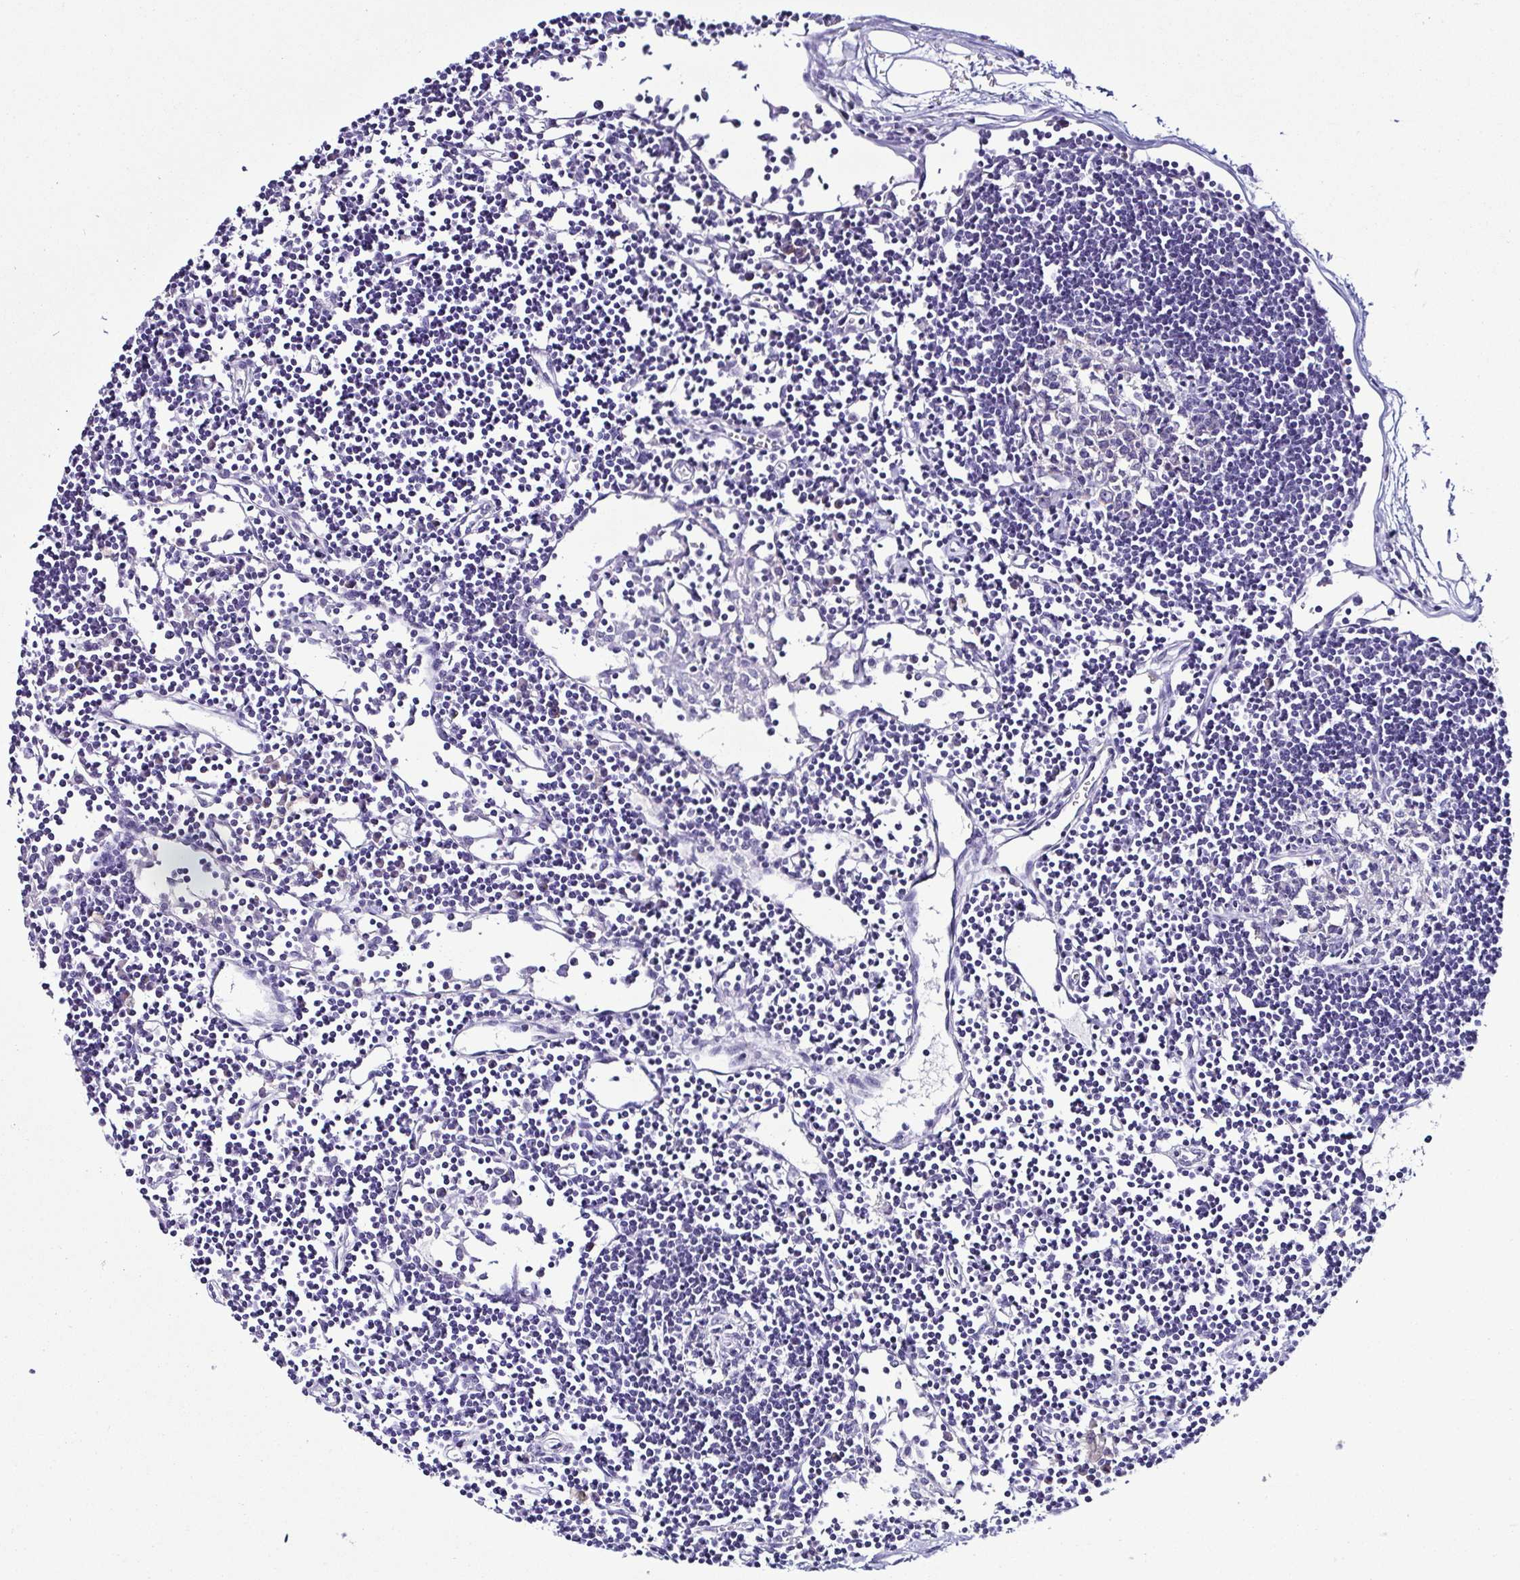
{"staining": {"intensity": "negative", "quantity": "none", "location": "none"}, "tissue": "lymph node", "cell_type": "Germinal center cells", "image_type": "normal", "snomed": [{"axis": "morphology", "description": "Normal tissue, NOS"}, {"axis": "topography", "description": "Lymph node"}], "caption": "Germinal center cells show no significant protein expression in normal lymph node. (Stains: DAB immunohistochemistry with hematoxylin counter stain, Microscopy: brightfield microscopy at high magnification).", "gene": "SRL", "patient": {"sex": "female", "age": 65}}